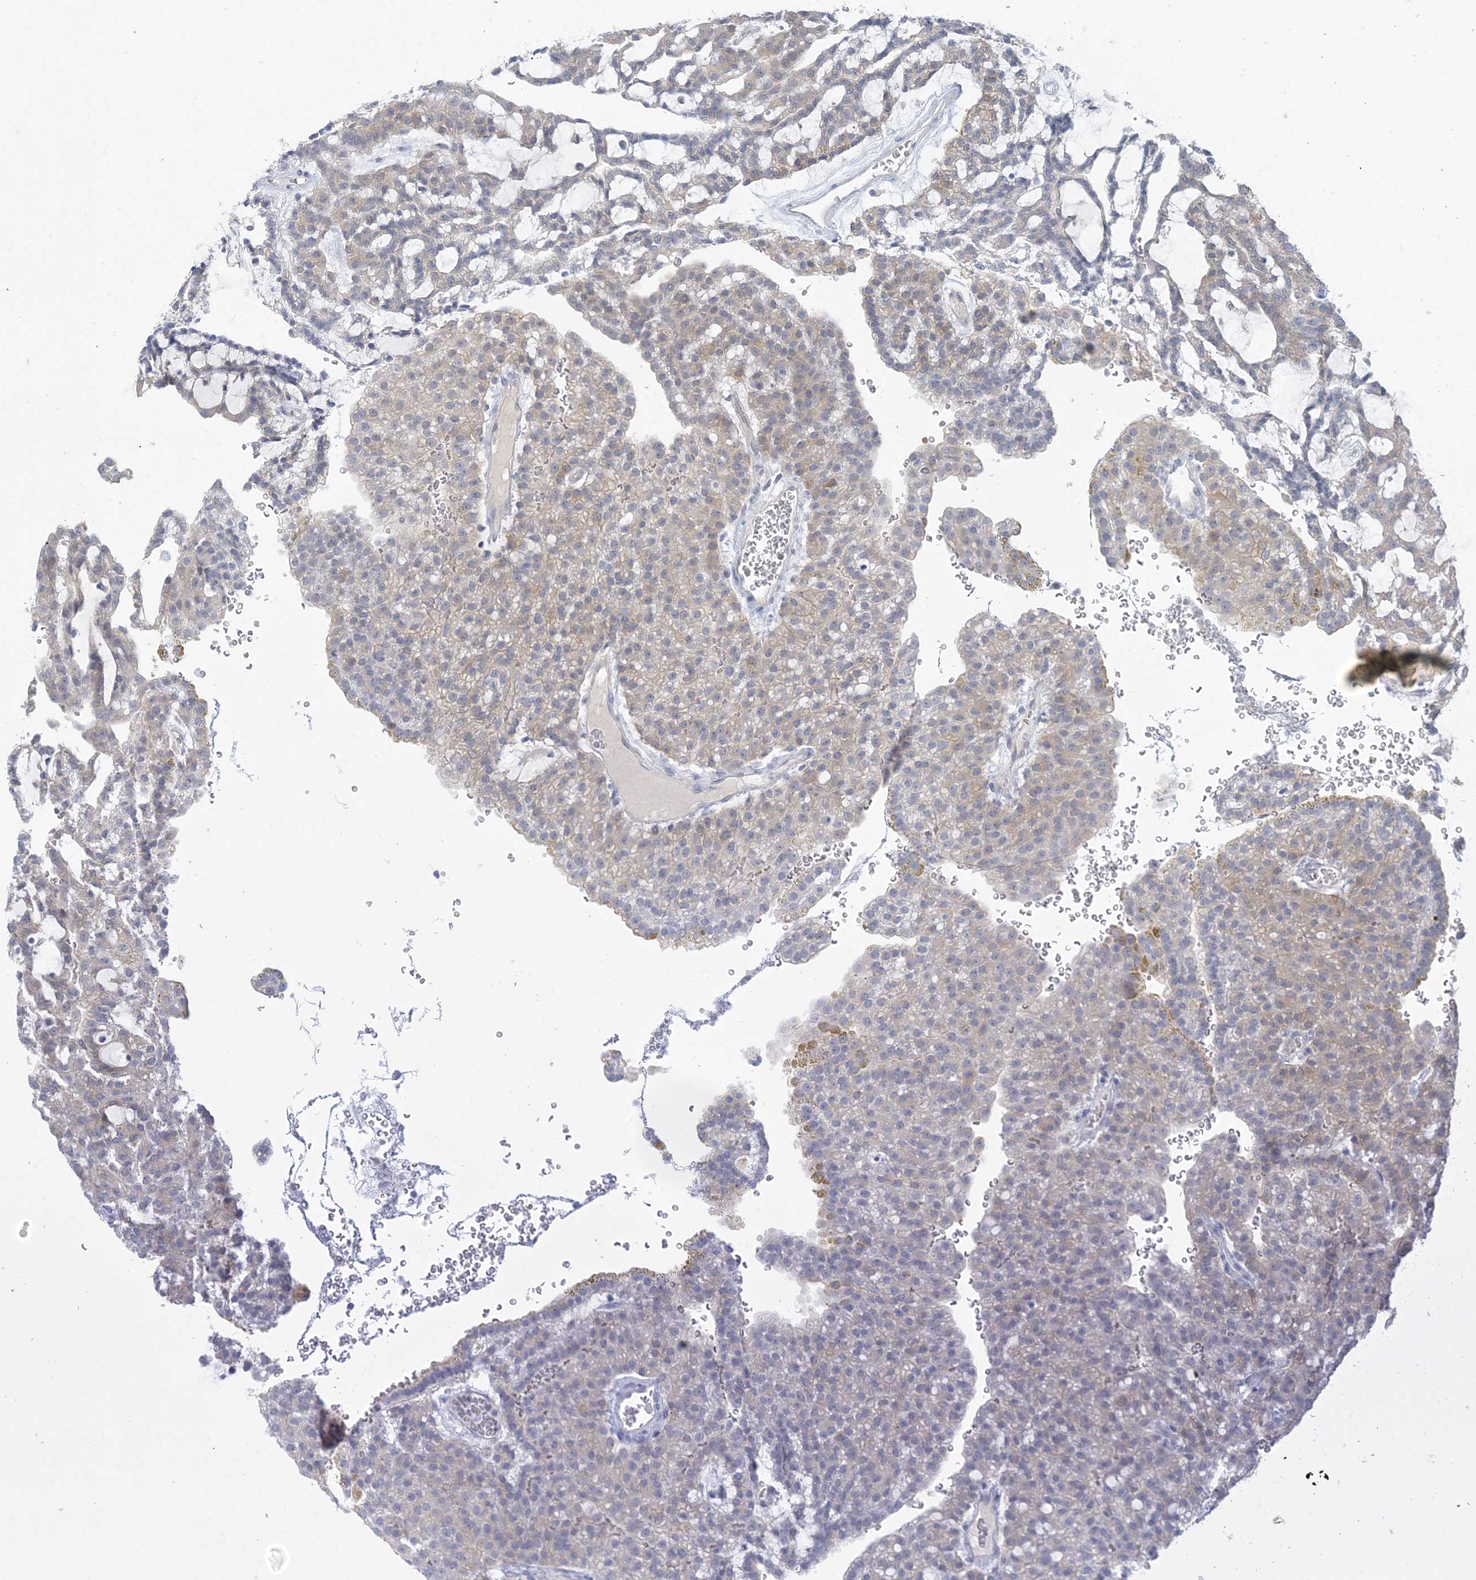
{"staining": {"intensity": "weak", "quantity": "<25%", "location": "cytoplasmic/membranous"}, "tissue": "renal cancer", "cell_type": "Tumor cells", "image_type": "cancer", "snomed": [{"axis": "morphology", "description": "Adenocarcinoma, NOS"}, {"axis": "topography", "description": "Kidney"}], "caption": "There is no significant staining in tumor cells of renal adenocarcinoma.", "gene": "HMGCS1", "patient": {"sex": "male", "age": 63}}